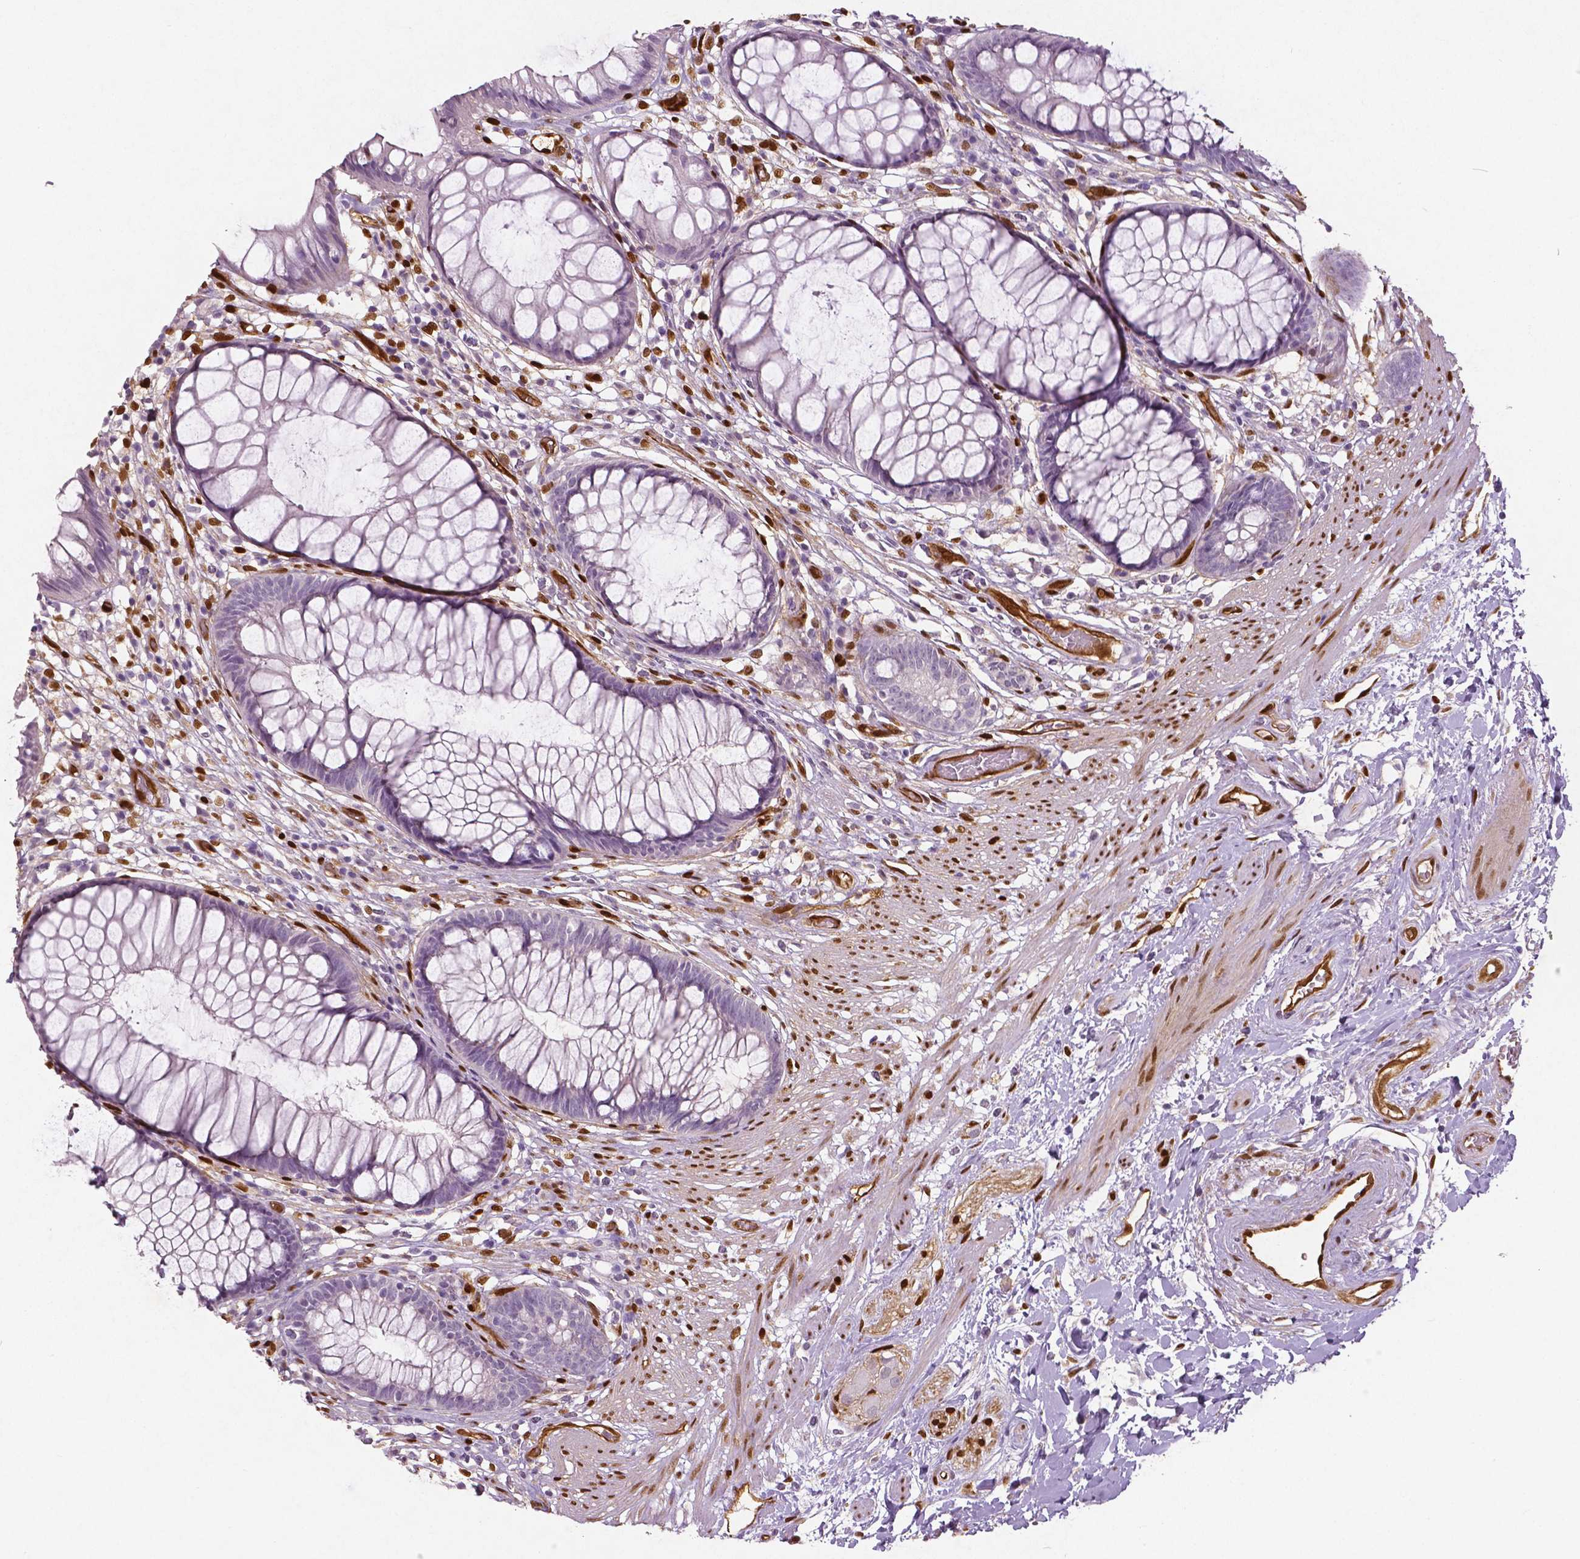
{"staining": {"intensity": "negative", "quantity": "none", "location": "none"}, "tissue": "rectum", "cell_type": "Glandular cells", "image_type": "normal", "snomed": [{"axis": "morphology", "description": "Normal tissue, NOS"}, {"axis": "topography", "description": "Smooth muscle"}, {"axis": "topography", "description": "Rectum"}], "caption": "A high-resolution micrograph shows immunohistochemistry (IHC) staining of benign rectum, which exhibits no significant staining in glandular cells. (DAB IHC with hematoxylin counter stain).", "gene": "WWTR1", "patient": {"sex": "male", "age": 53}}